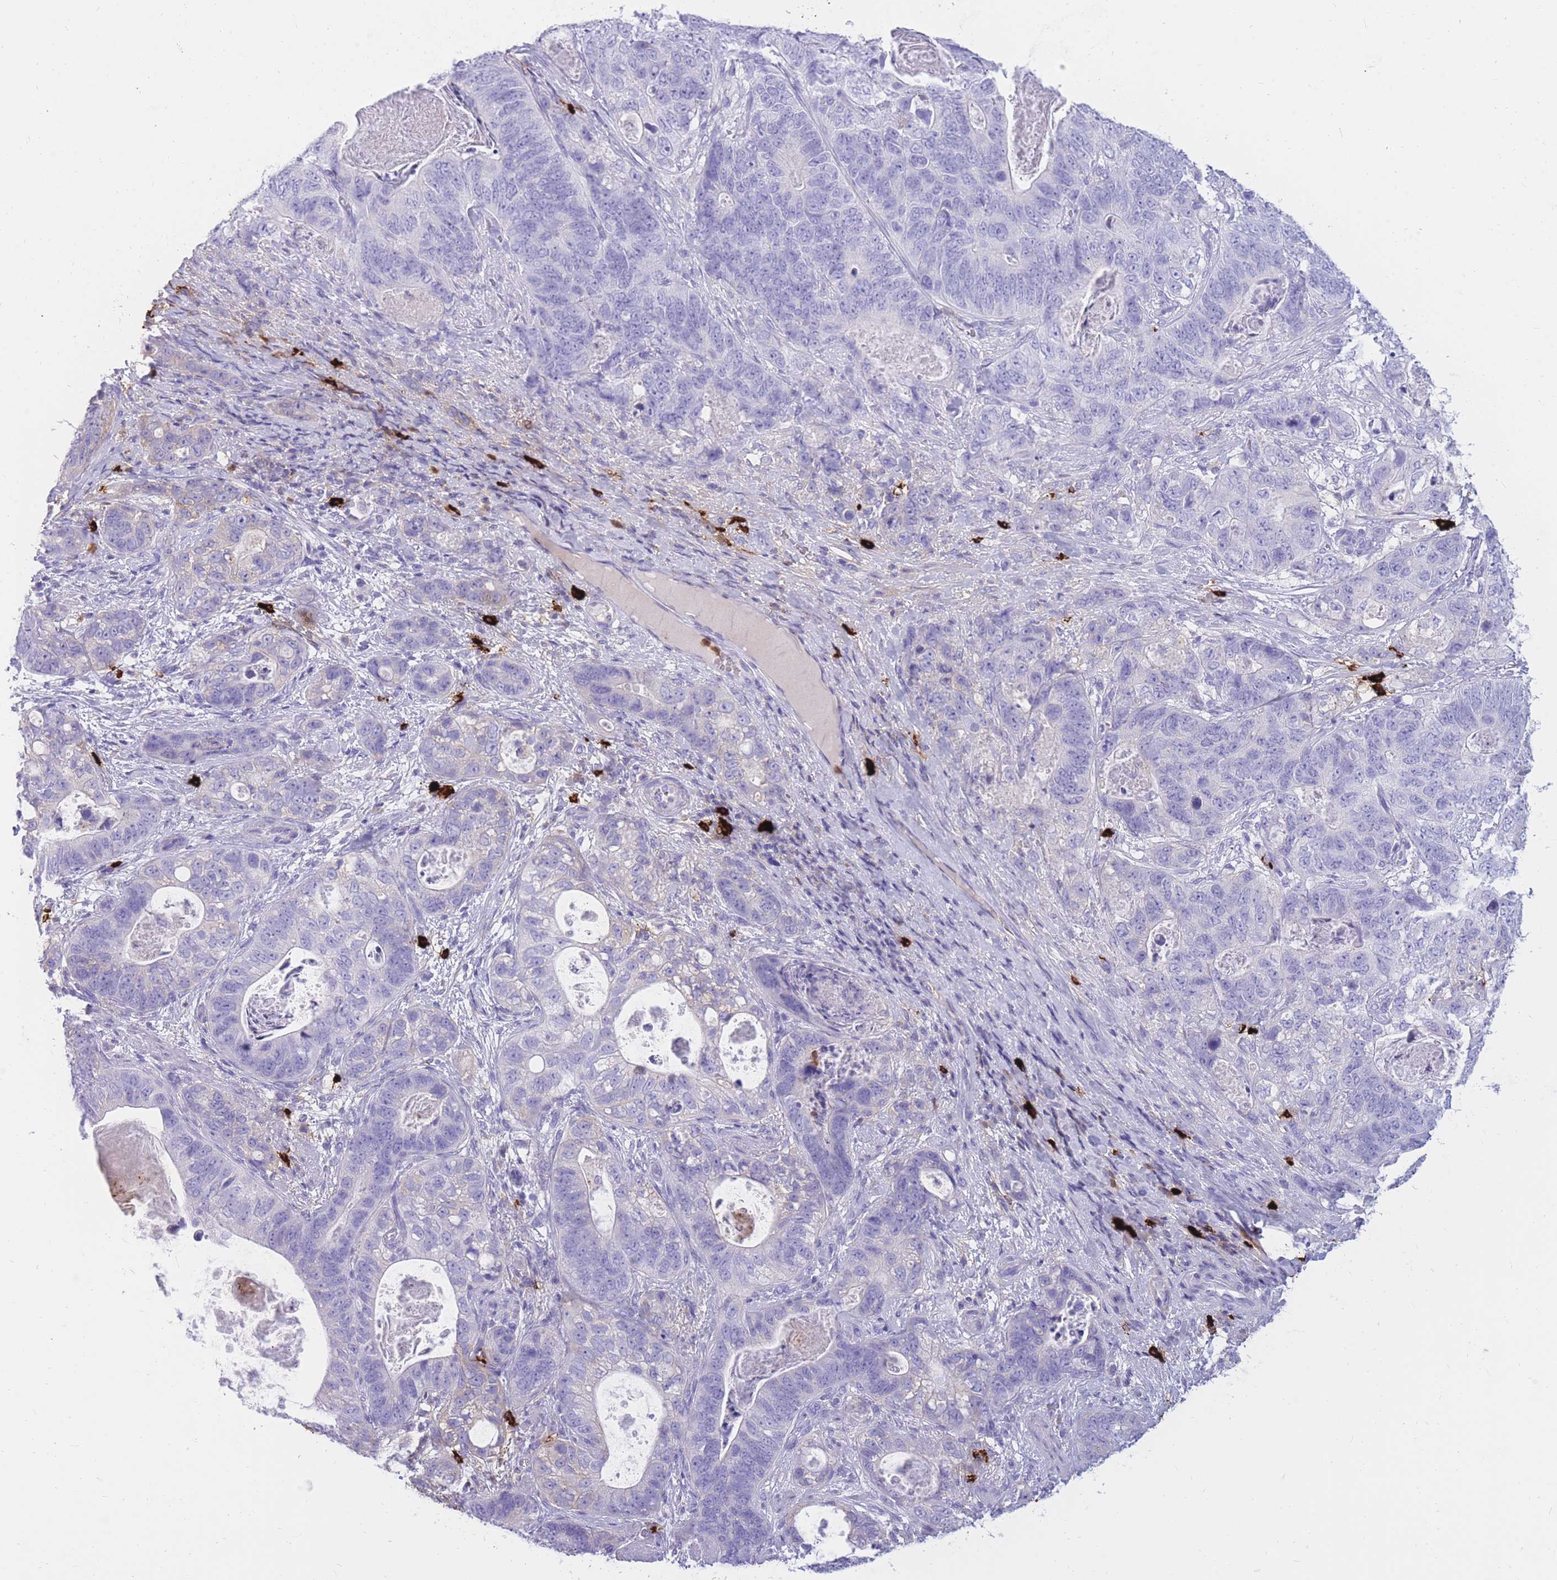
{"staining": {"intensity": "negative", "quantity": "none", "location": "none"}, "tissue": "stomach cancer", "cell_type": "Tumor cells", "image_type": "cancer", "snomed": [{"axis": "morphology", "description": "Normal tissue, NOS"}, {"axis": "morphology", "description": "Adenocarcinoma, NOS"}, {"axis": "topography", "description": "Stomach"}], "caption": "Immunohistochemistry of human stomach adenocarcinoma reveals no staining in tumor cells. The staining is performed using DAB (3,3'-diaminobenzidine) brown chromogen with nuclei counter-stained in using hematoxylin.", "gene": "TPSAB1", "patient": {"sex": "female", "age": 89}}